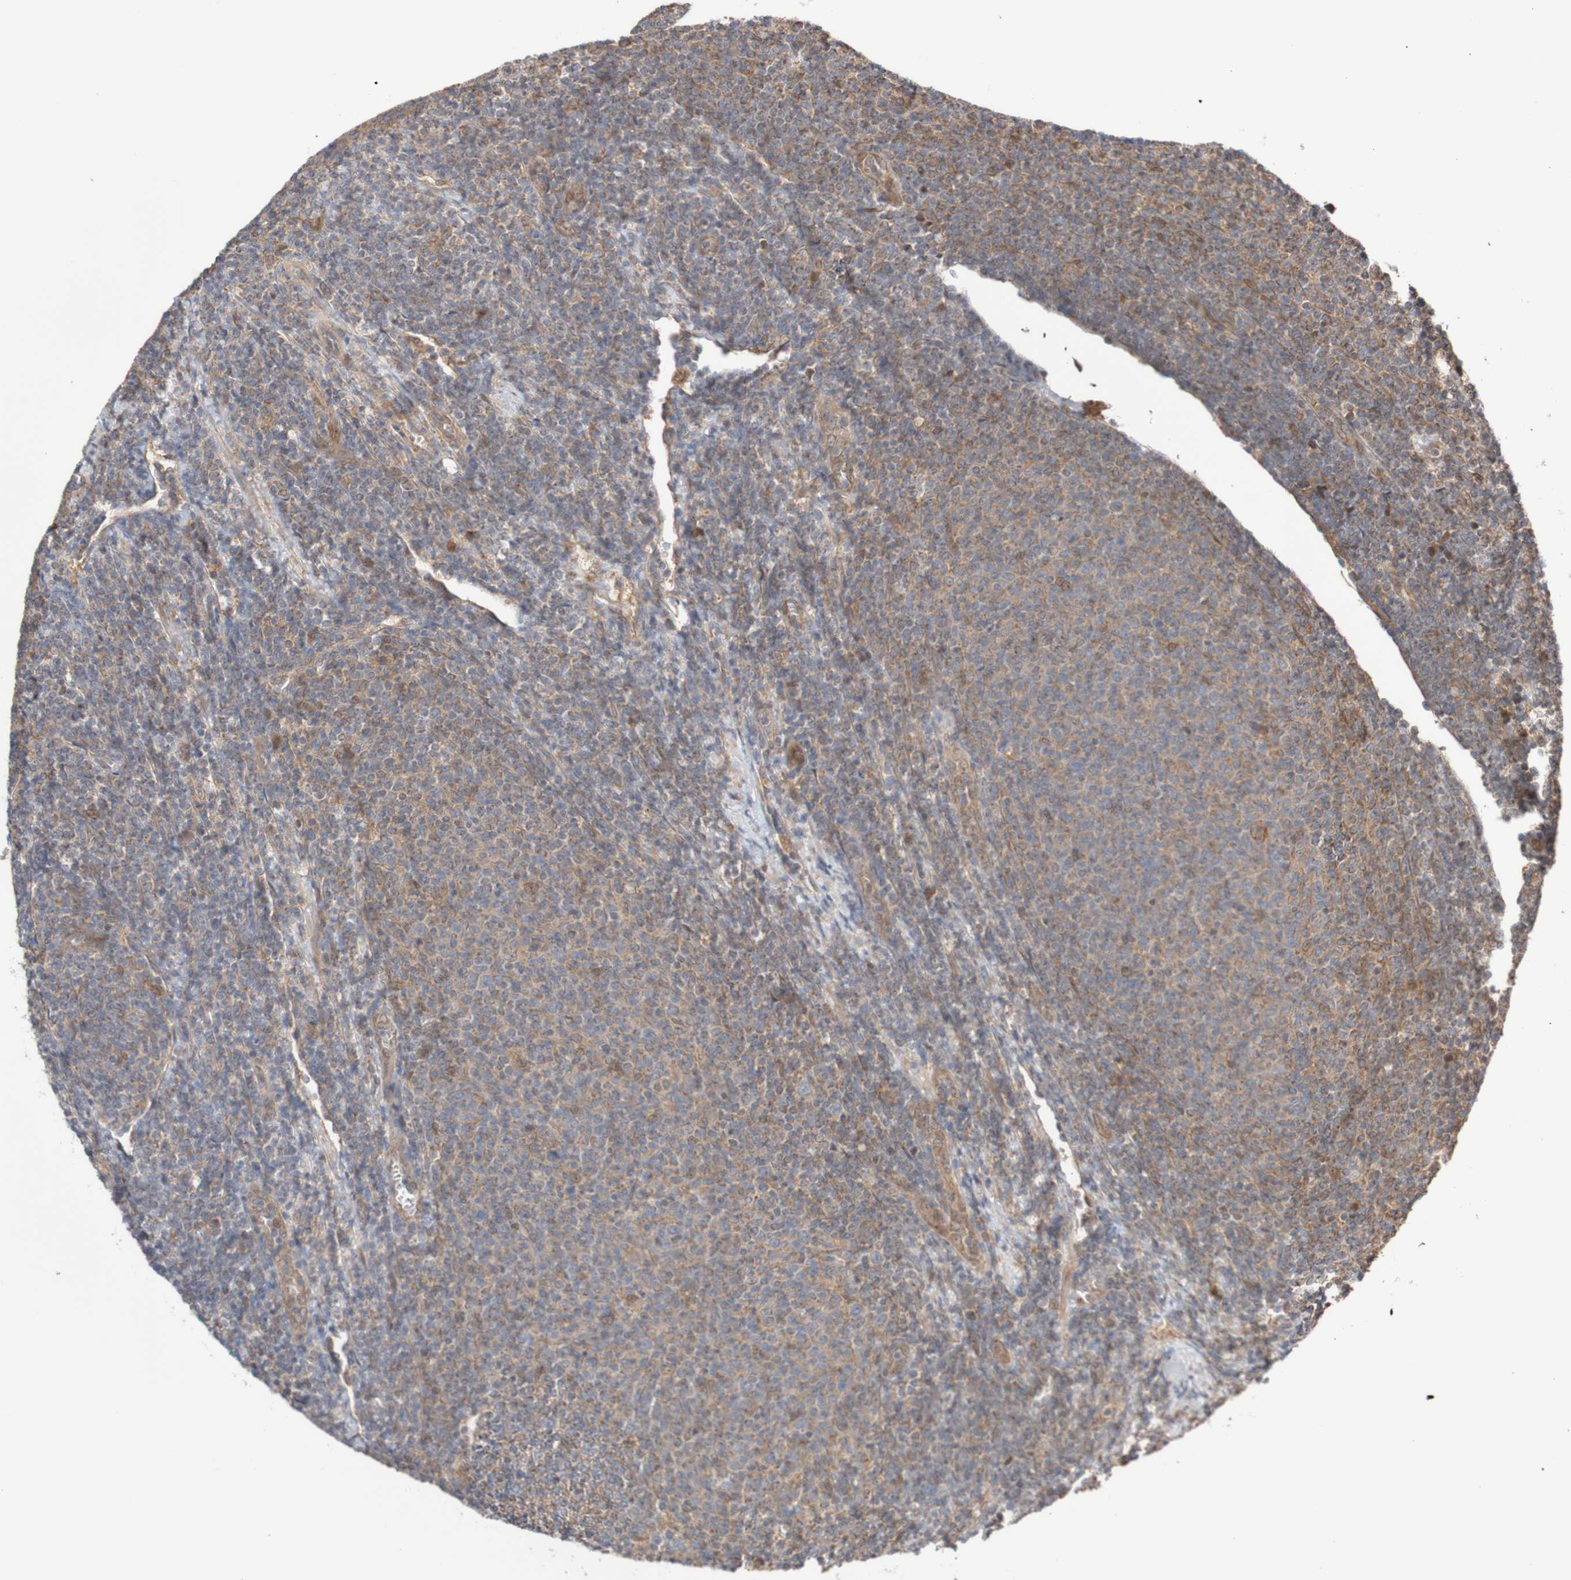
{"staining": {"intensity": "weak", "quantity": "25%-75%", "location": "cytoplasmic/membranous"}, "tissue": "lymphoma", "cell_type": "Tumor cells", "image_type": "cancer", "snomed": [{"axis": "morphology", "description": "Malignant lymphoma, non-Hodgkin's type, Low grade"}, {"axis": "topography", "description": "Lymph node"}], "caption": "Weak cytoplasmic/membranous staining for a protein is seen in approximately 25%-75% of tumor cells of lymphoma using IHC.", "gene": "PHPT1", "patient": {"sex": "male", "age": 66}}